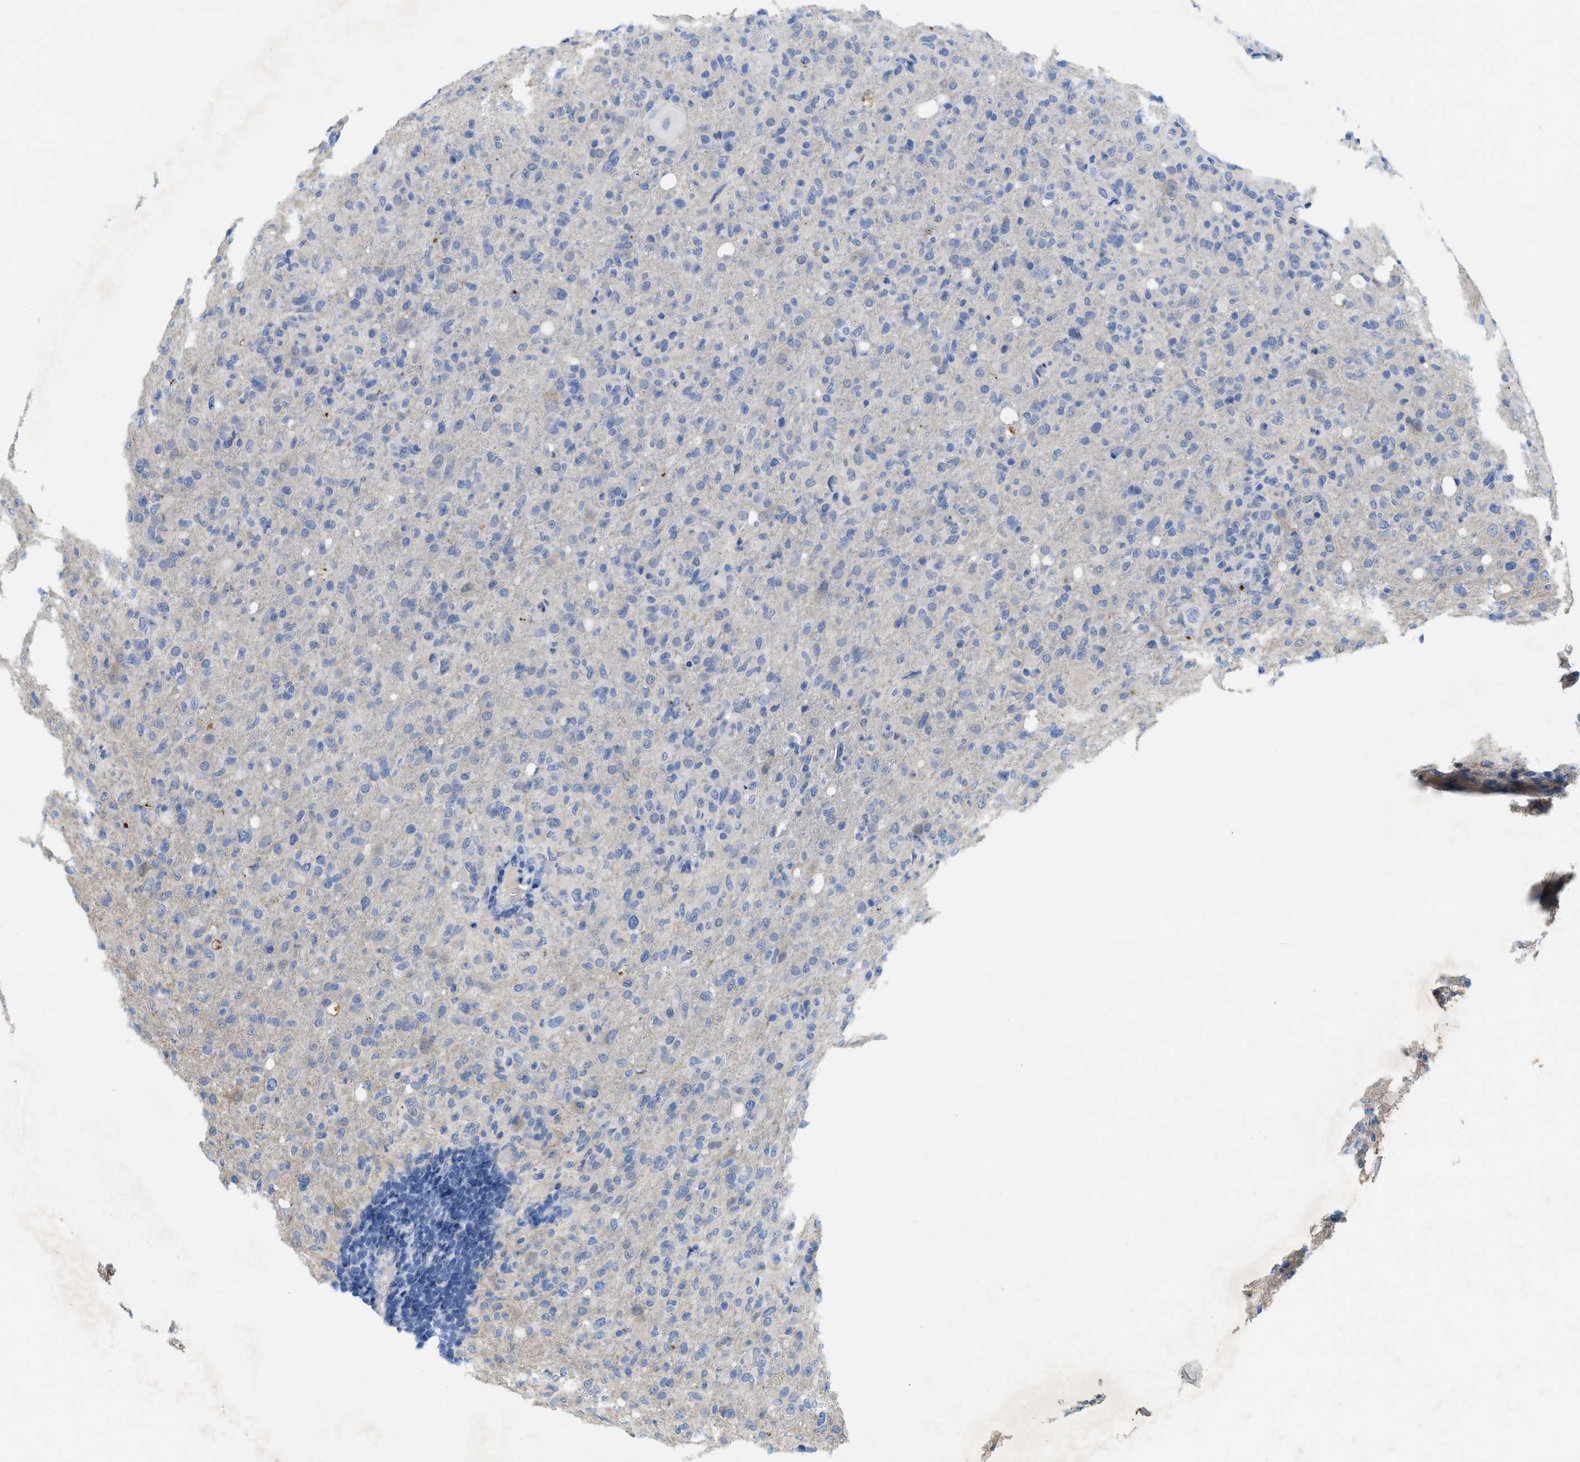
{"staining": {"intensity": "negative", "quantity": "none", "location": "none"}, "tissue": "glioma", "cell_type": "Tumor cells", "image_type": "cancer", "snomed": [{"axis": "morphology", "description": "Glioma, malignant, High grade"}, {"axis": "topography", "description": "Brain"}], "caption": "Glioma stained for a protein using immunohistochemistry reveals no staining tumor cells.", "gene": "CPA2", "patient": {"sex": "female", "age": 57}}